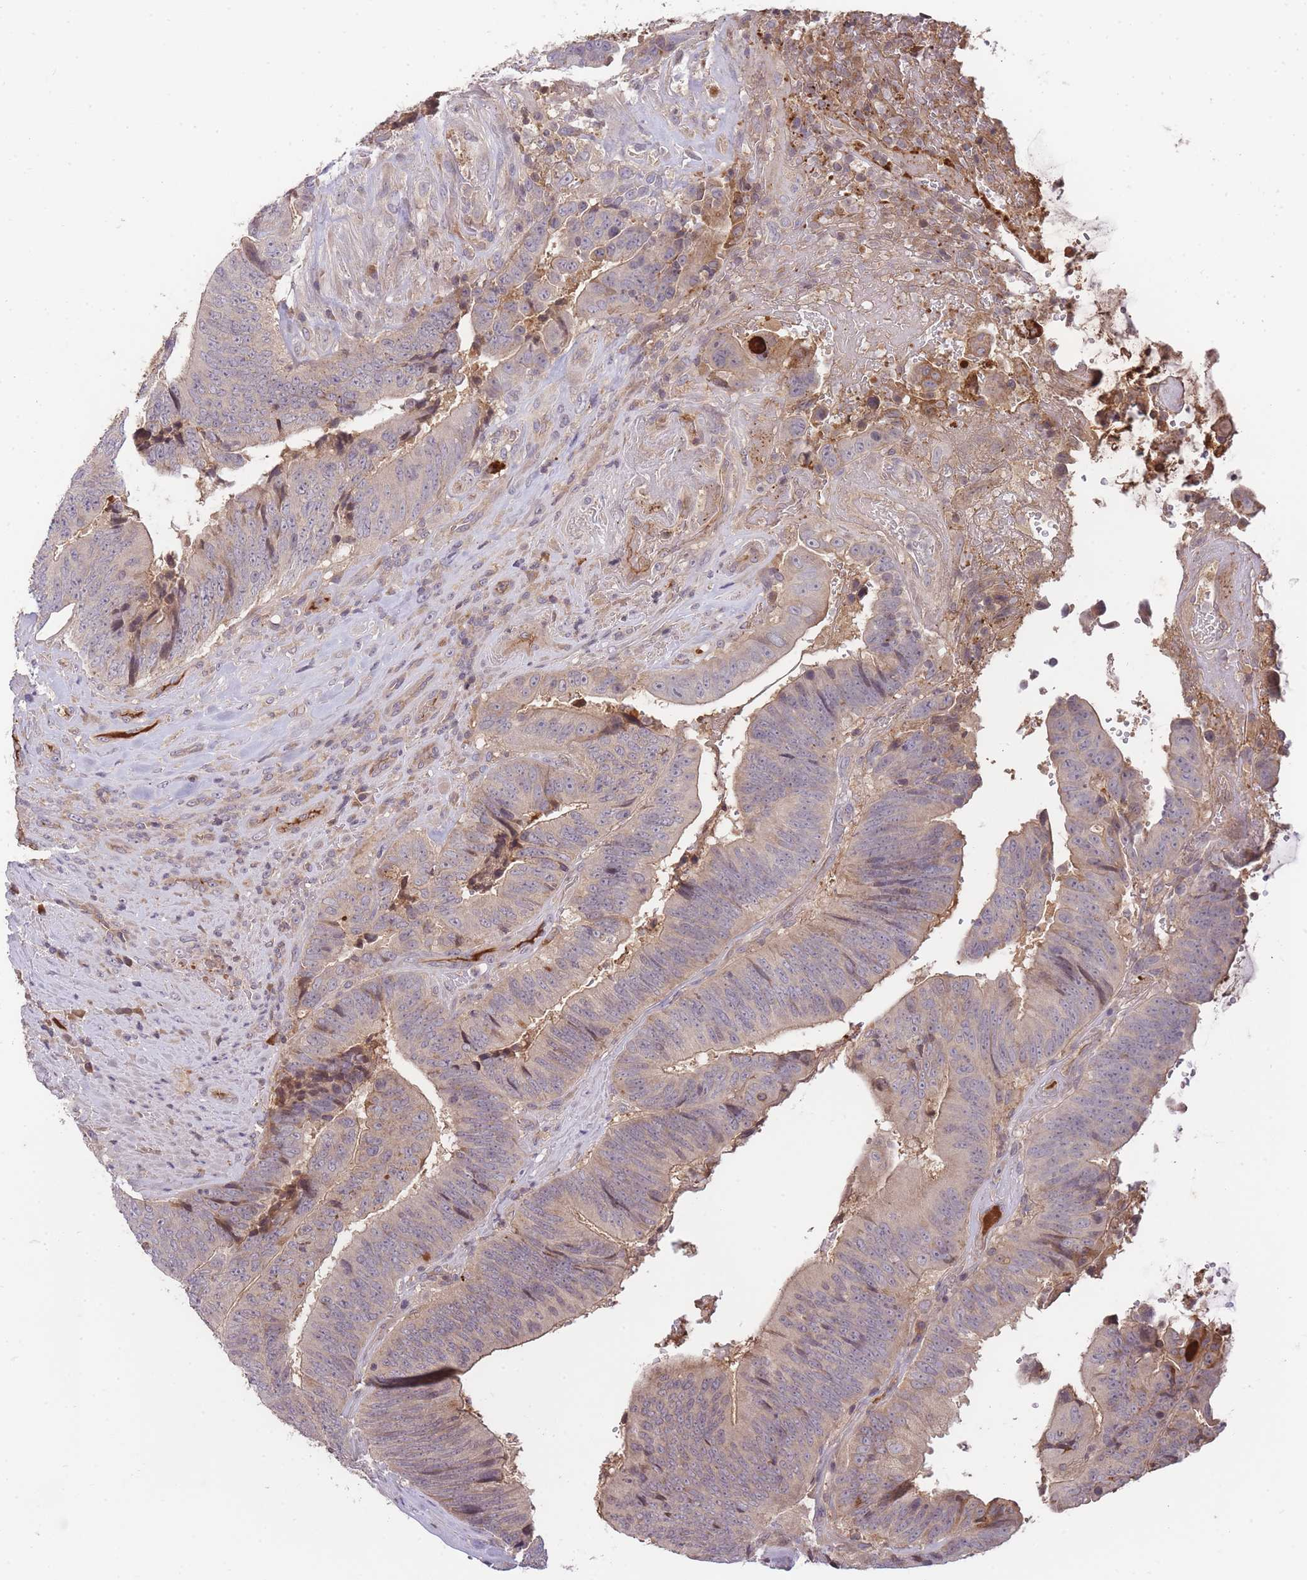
{"staining": {"intensity": "weak", "quantity": "25%-75%", "location": "cytoplasmic/membranous"}, "tissue": "colorectal cancer", "cell_type": "Tumor cells", "image_type": "cancer", "snomed": [{"axis": "morphology", "description": "Adenocarcinoma, NOS"}, {"axis": "topography", "description": "Rectum"}], "caption": "DAB immunohistochemical staining of human colorectal adenocarcinoma displays weak cytoplasmic/membranous protein staining in about 25%-75% of tumor cells.", "gene": "RALGDS", "patient": {"sex": "male", "age": 72}}